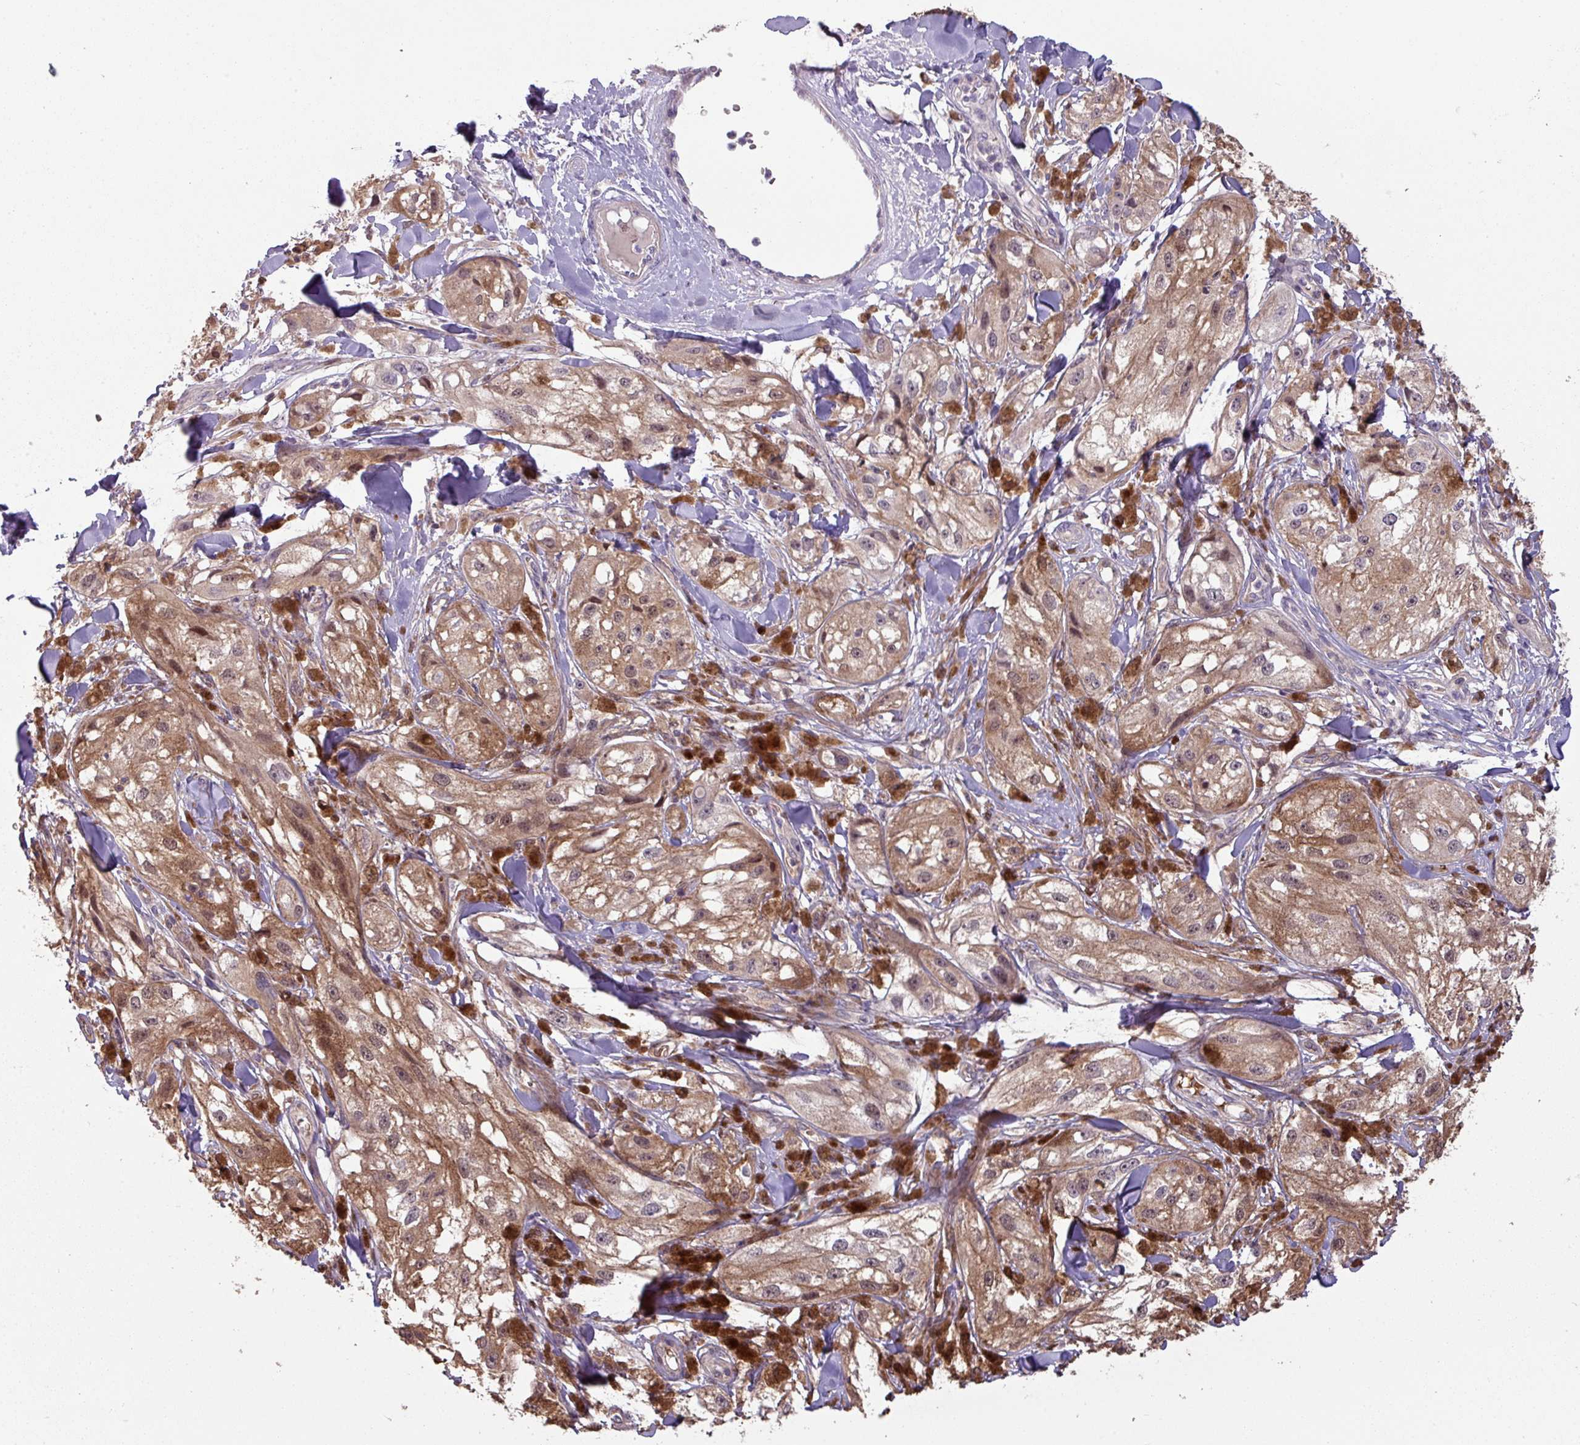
{"staining": {"intensity": "weak", "quantity": ">75%", "location": "cytoplasmic/membranous"}, "tissue": "melanoma", "cell_type": "Tumor cells", "image_type": "cancer", "snomed": [{"axis": "morphology", "description": "Malignant melanoma, NOS"}, {"axis": "topography", "description": "Skin"}], "caption": "Melanoma was stained to show a protein in brown. There is low levels of weak cytoplasmic/membranous staining in approximately >75% of tumor cells.", "gene": "NHSL2", "patient": {"sex": "male", "age": 88}}